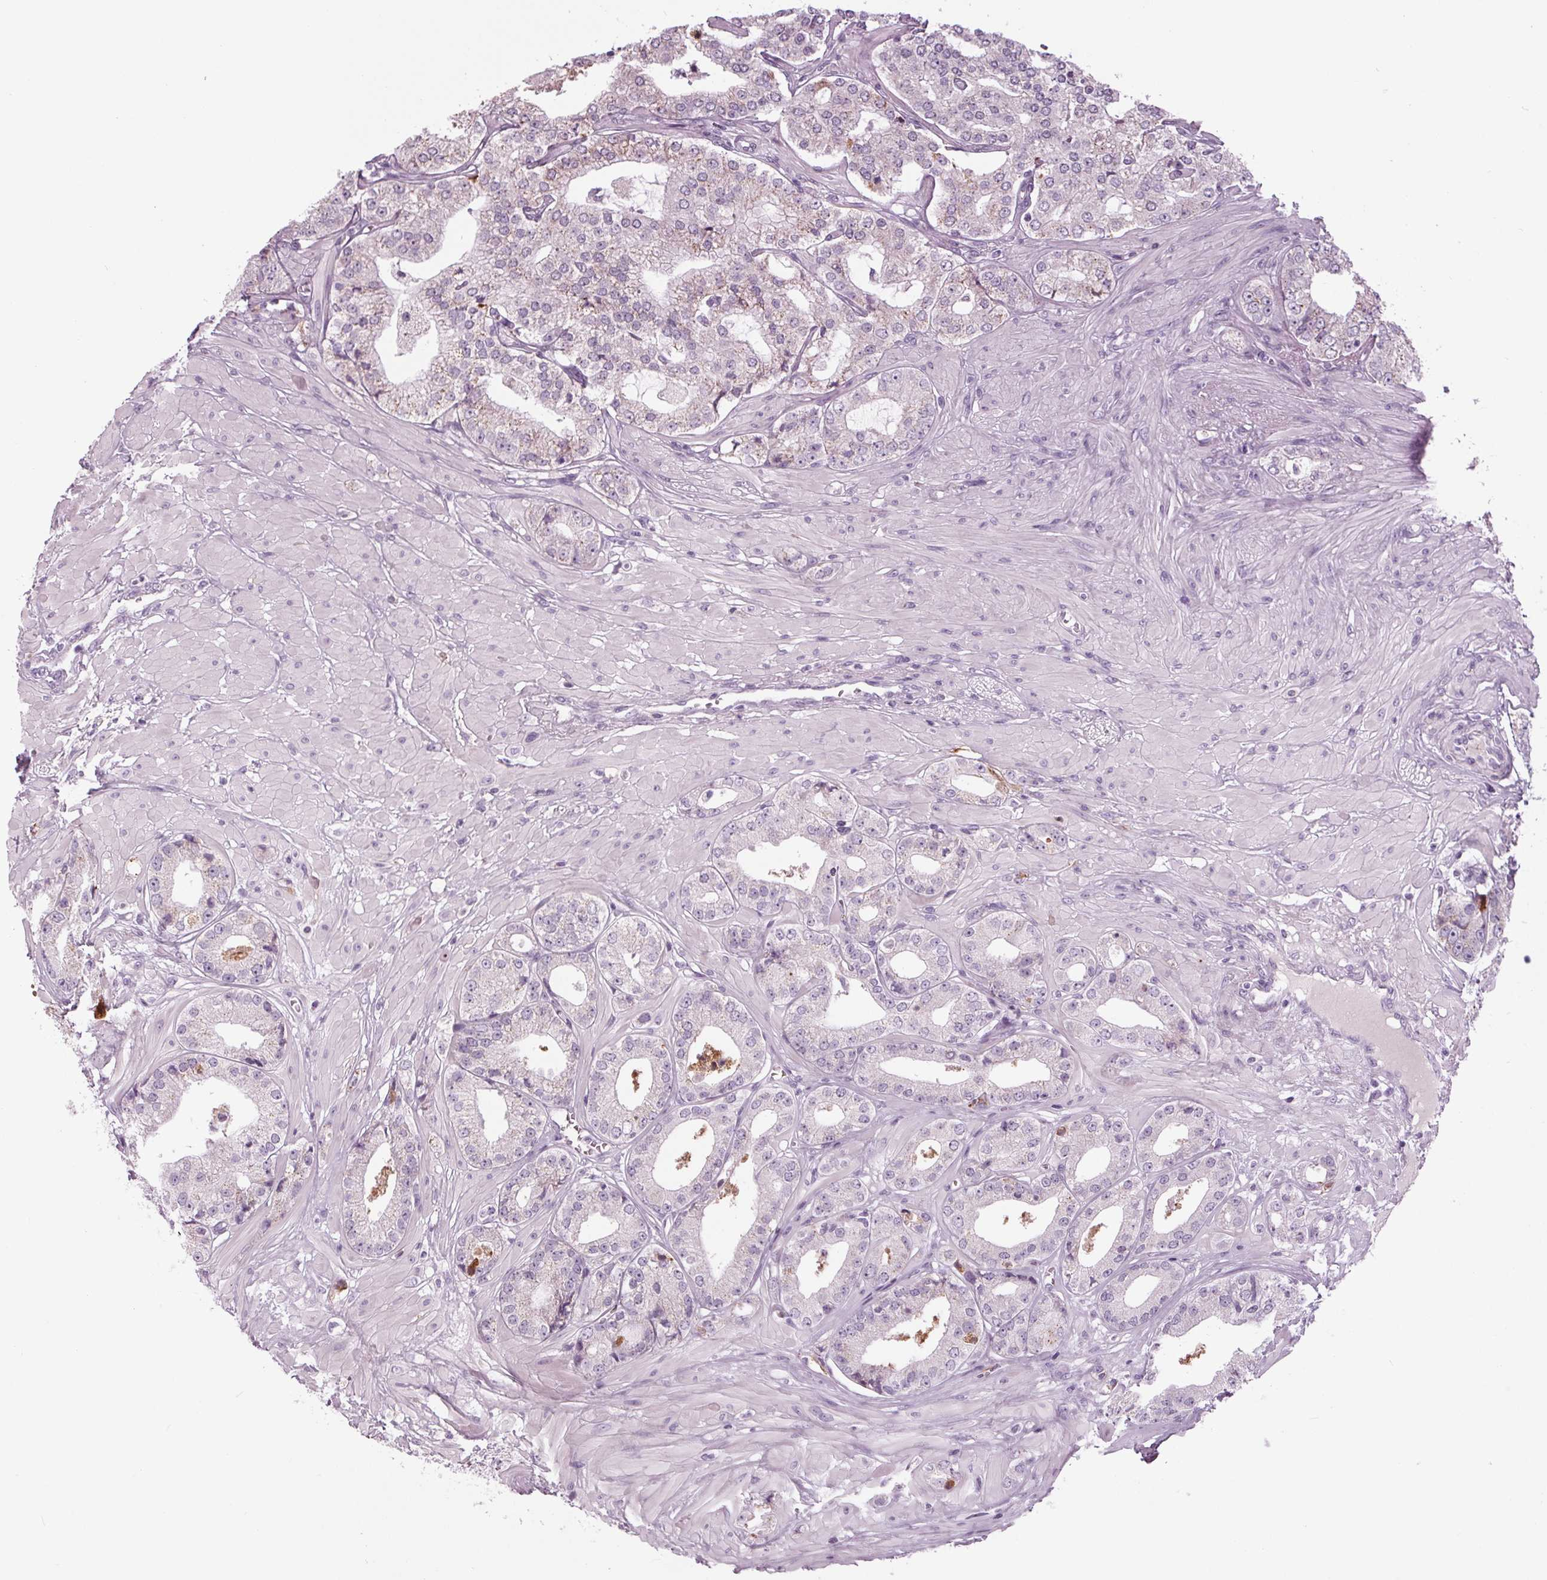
{"staining": {"intensity": "negative", "quantity": "none", "location": "none"}, "tissue": "prostate cancer", "cell_type": "Tumor cells", "image_type": "cancer", "snomed": [{"axis": "morphology", "description": "Adenocarcinoma, Low grade"}, {"axis": "topography", "description": "Prostate"}], "caption": "Immunohistochemical staining of prostate cancer displays no significant expression in tumor cells.", "gene": "CYP3A43", "patient": {"sex": "male", "age": 60}}